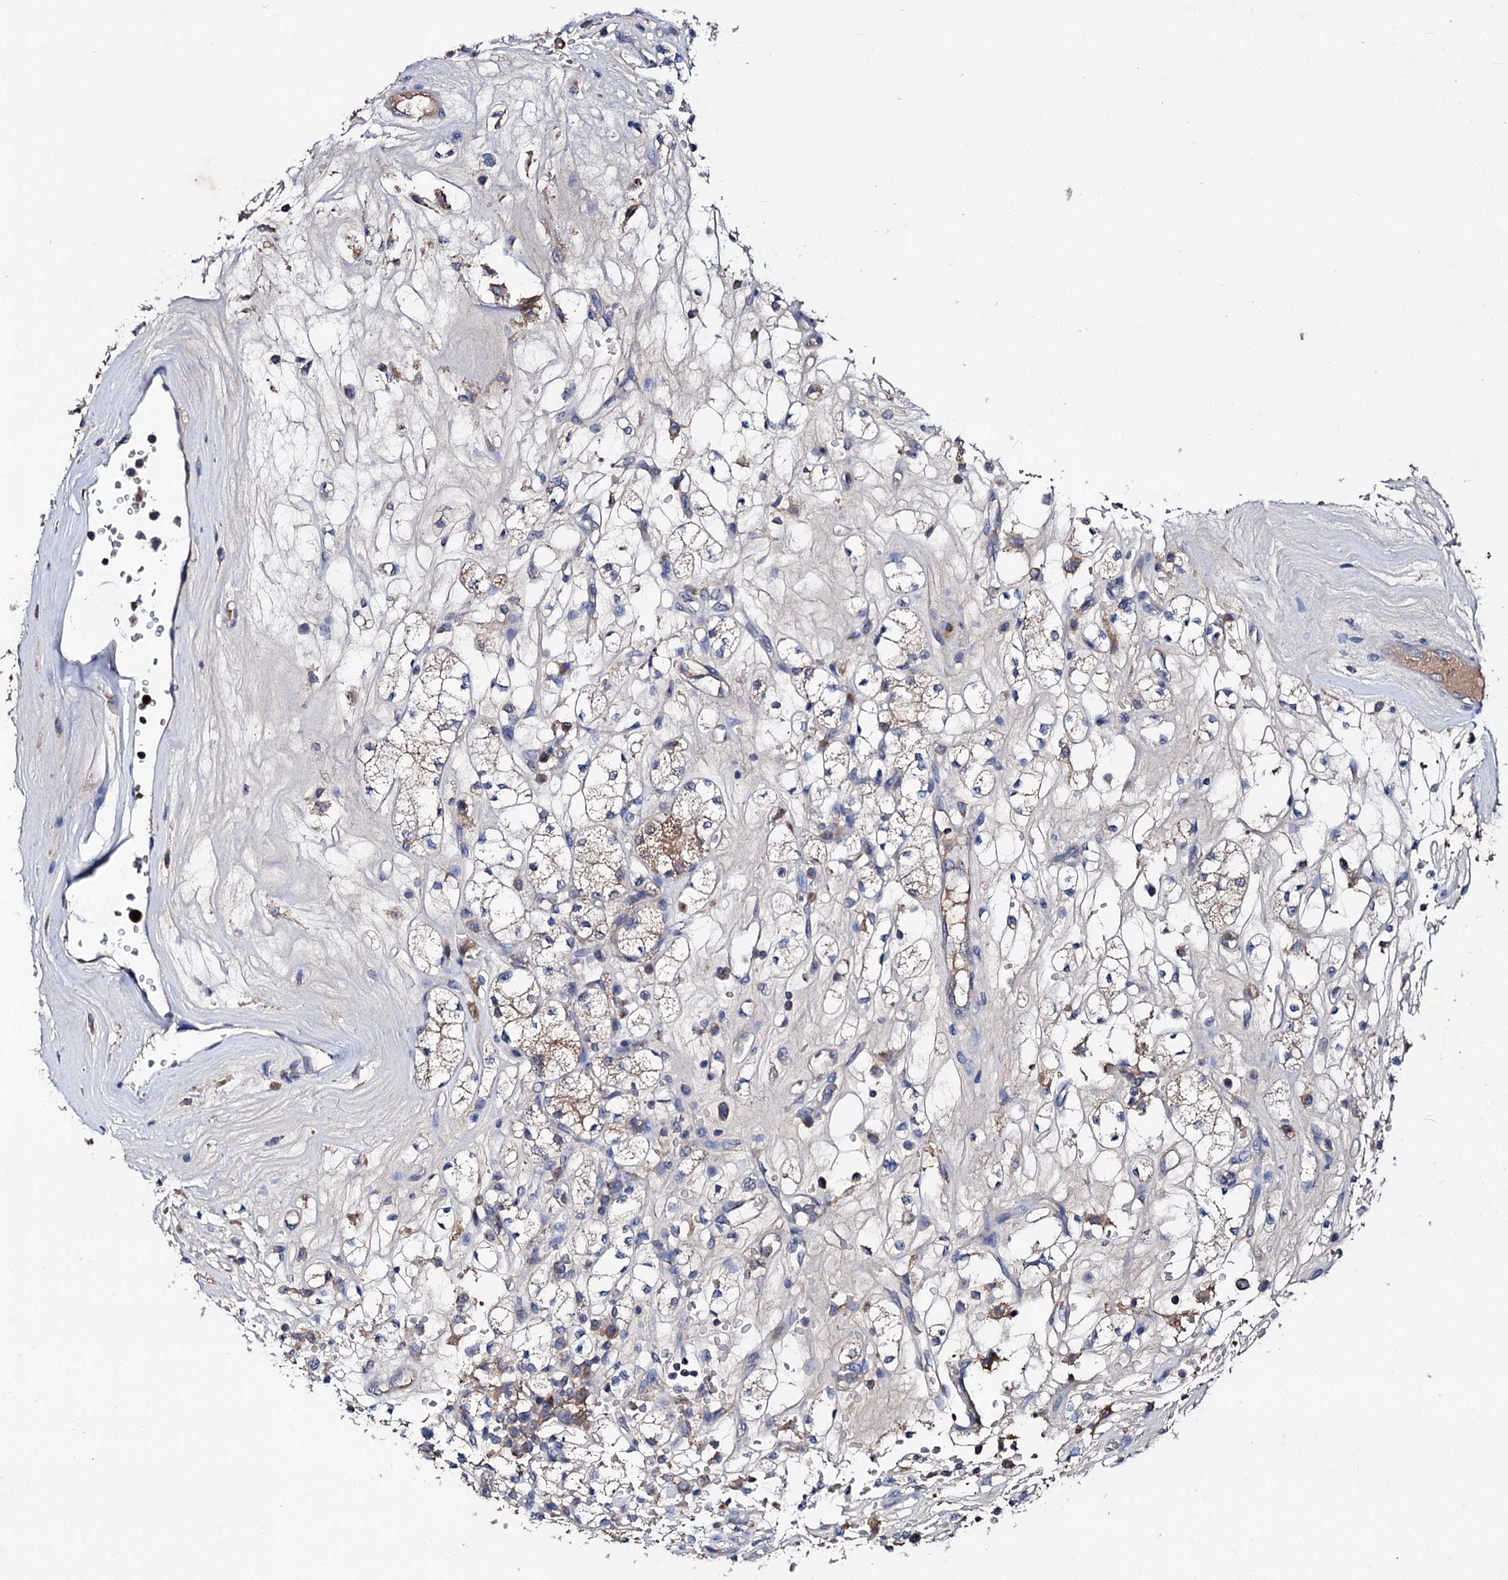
{"staining": {"intensity": "weak", "quantity": "25%-75%", "location": "cytoplasmic/membranous"}, "tissue": "renal cancer", "cell_type": "Tumor cells", "image_type": "cancer", "snomed": [{"axis": "morphology", "description": "Adenocarcinoma, NOS"}, {"axis": "topography", "description": "Kidney"}], "caption": "IHC of human adenocarcinoma (renal) displays low levels of weak cytoplasmic/membranous positivity in about 25%-75% of tumor cells.", "gene": "CLPB", "patient": {"sex": "male", "age": 77}}